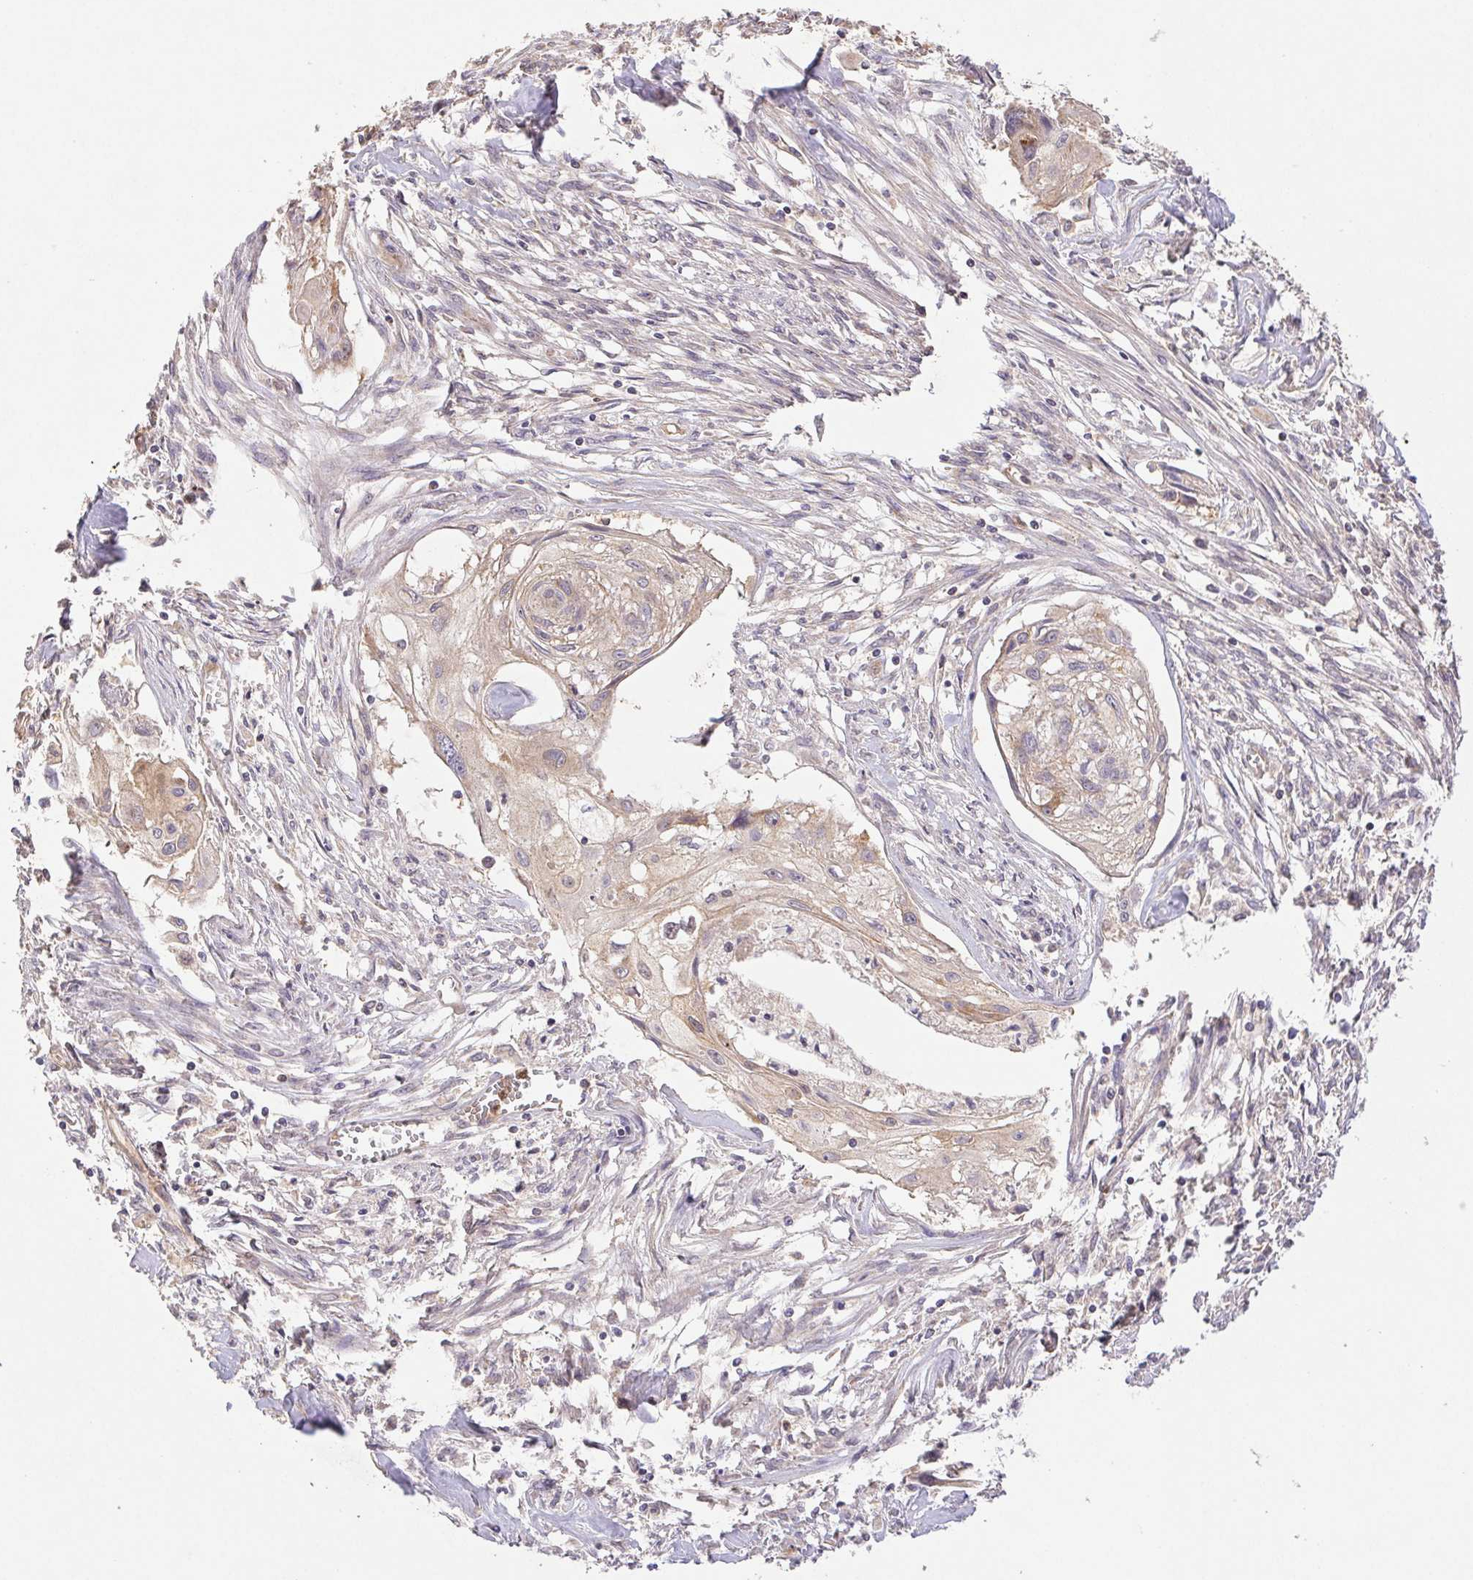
{"staining": {"intensity": "weak", "quantity": ">75%", "location": "cytoplasmic/membranous"}, "tissue": "cervical cancer", "cell_type": "Tumor cells", "image_type": "cancer", "snomed": [{"axis": "morphology", "description": "Squamous cell carcinoma, NOS"}, {"axis": "topography", "description": "Cervix"}], "caption": "Protein staining shows weak cytoplasmic/membranous positivity in approximately >75% of tumor cells in squamous cell carcinoma (cervical). Immunohistochemistry stains the protein of interest in brown and the nuclei are stained blue.", "gene": "RAB11A", "patient": {"sex": "female", "age": 49}}